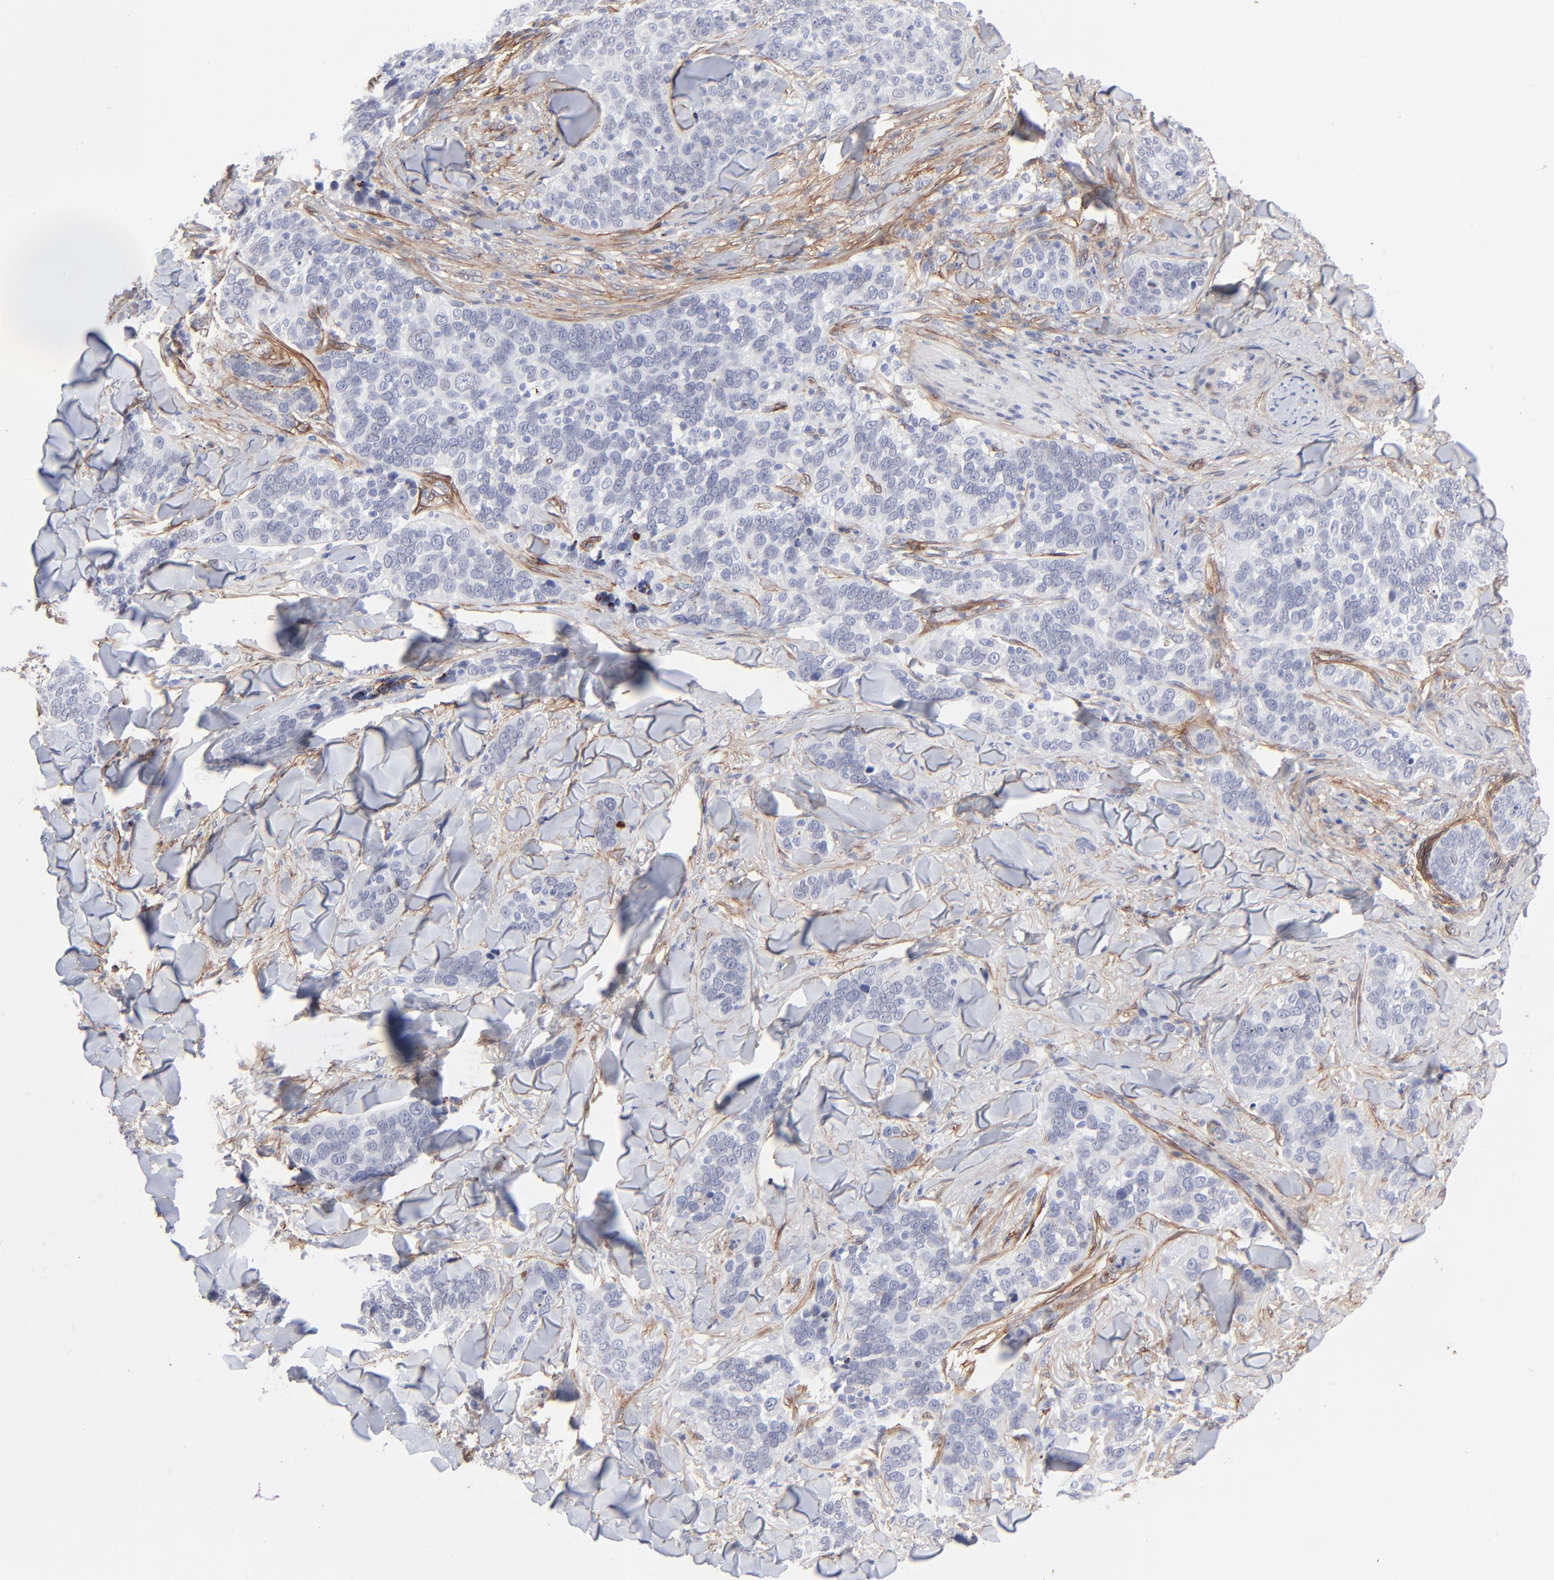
{"staining": {"intensity": "negative", "quantity": "none", "location": "none"}, "tissue": "skin cancer", "cell_type": "Tumor cells", "image_type": "cancer", "snomed": [{"axis": "morphology", "description": "Normal tissue, NOS"}, {"axis": "morphology", "description": "Squamous cell carcinoma, NOS"}, {"axis": "topography", "description": "Skin"}], "caption": "Protein analysis of skin cancer (squamous cell carcinoma) shows no significant staining in tumor cells.", "gene": "PDGFRB", "patient": {"sex": "female", "age": 83}}